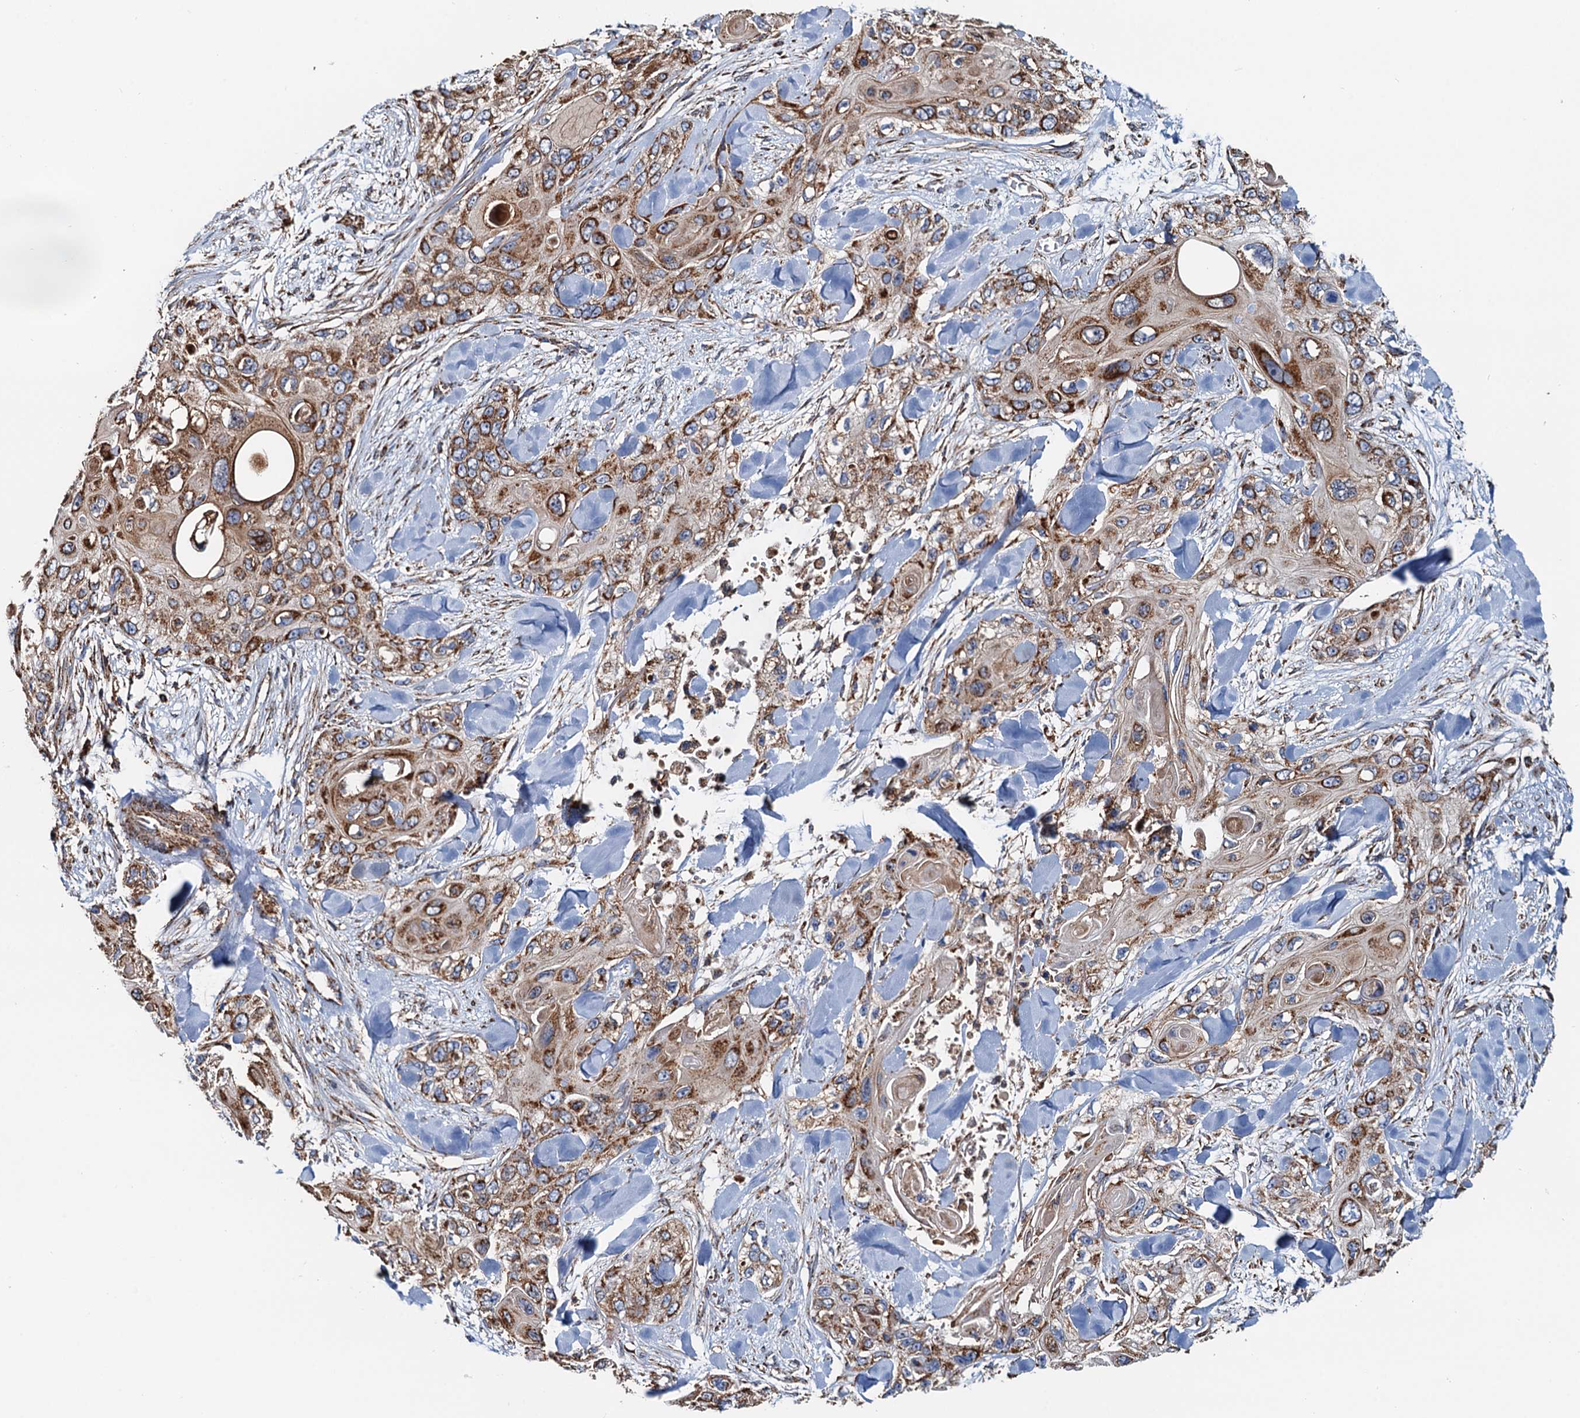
{"staining": {"intensity": "moderate", "quantity": ">75%", "location": "cytoplasmic/membranous"}, "tissue": "skin cancer", "cell_type": "Tumor cells", "image_type": "cancer", "snomed": [{"axis": "morphology", "description": "Normal tissue, NOS"}, {"axis": "morphology", "description": "Squamous cell carcinoma, NOS"}, {"axis": "topography", "description": "Skin"}], "caption": "A brown stain labels moderate cytoplasmic/membranous expression of a protein in human skin cancer (squamous cell carcinoma) tumor cells.", "gene": "AAGAB", "patient": {"sex": "male", "age": 72}}